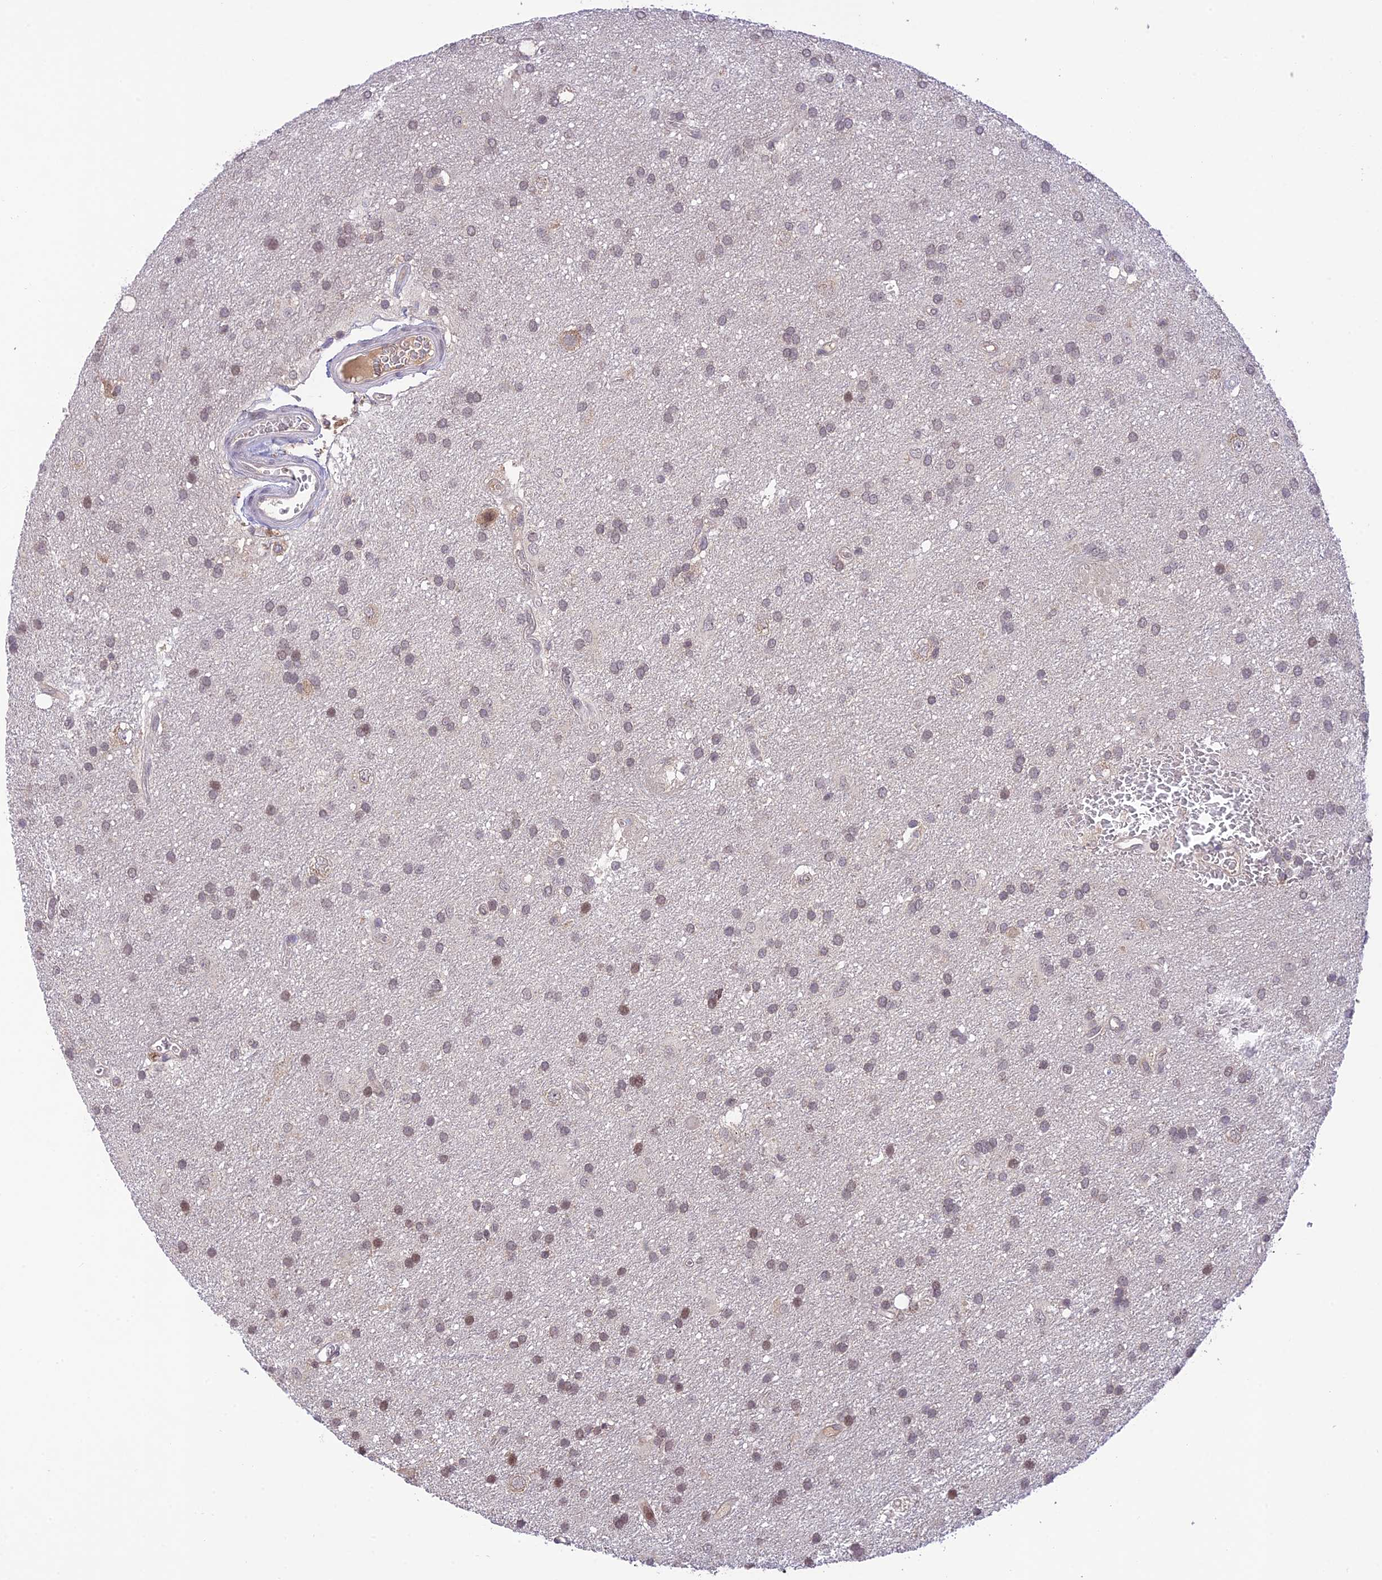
{"staining": {"intensity": "weak", "quantity": "25%-75%", "location": "nuclear"}, "tissue": "glioma", "cell_type": "Tumor cells", "image_type": "cancer", "snomed": [{"axis": "morphology", "description": "Glioma, malignant, Low grade"}, {"axis": "topography", "description": "Brain"}], "caption": "Human malignant glioma (low-grade) stained with a brown dye demonstrates weak nuclear positive expression in approximately 25%-75% of tumor cells.", "gene": "TEKT1", "patient": {"sex": "male", "age": 66}}